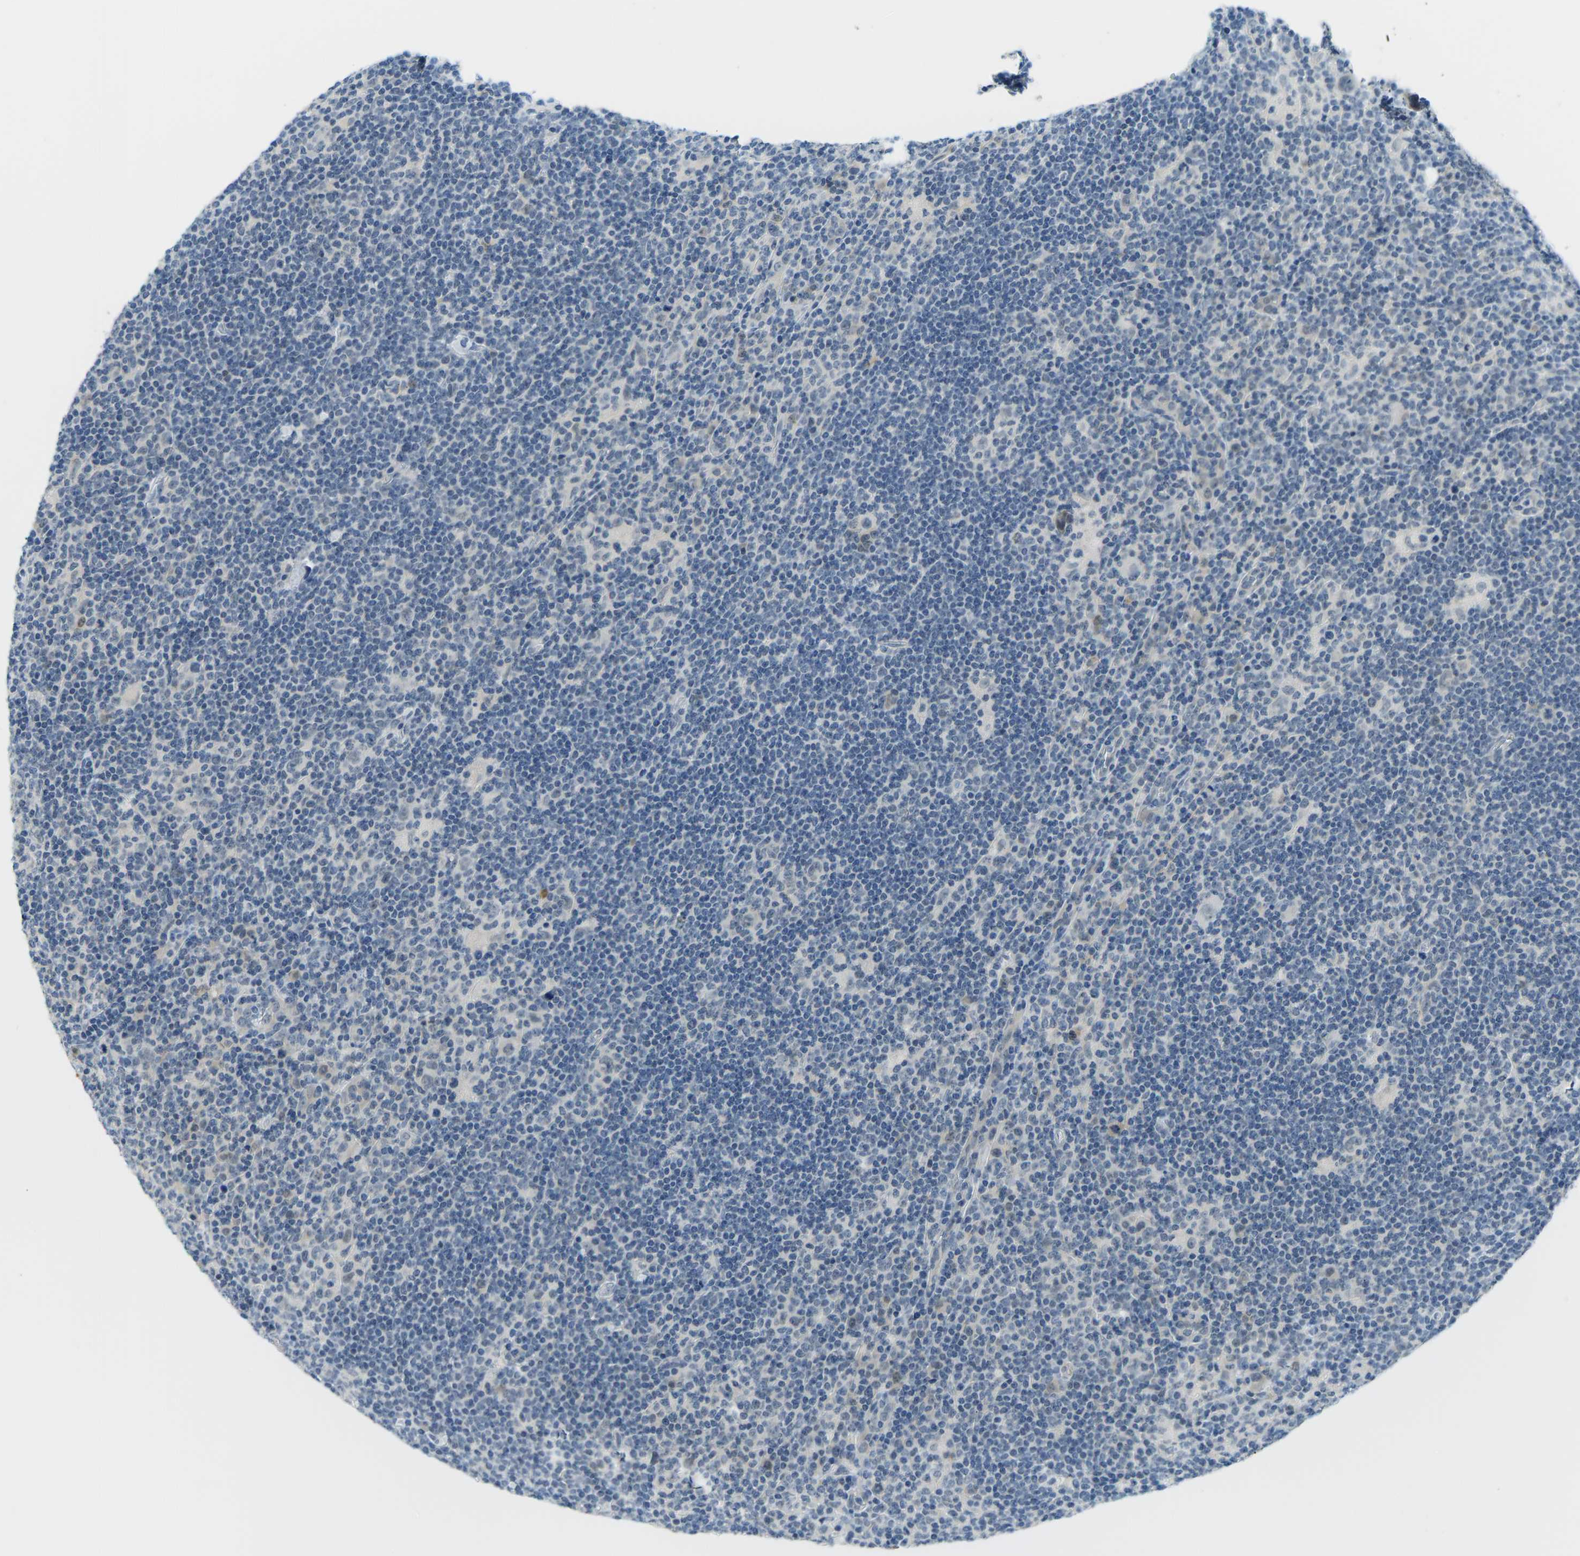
{"staining": {"intensity": "weak", "quantity": "<25%", "location": "cytoplasmic/membranous,nuclear"}, "tissue": "lymphoma", "cell_type": "Tumor cells", "image_type": "cancer", "snomed": [{"axis": "morphology", "description": "Hodgkin's disease, NOS"}, {"axis": "topography", "description": "Lymph node"}], "caption": "Lymphoma was stained to show a protein in brown. There is no significant positivity in tumor cells.", "gene": "PSAT1", "patient": {"sex": "female", "age": 57}}